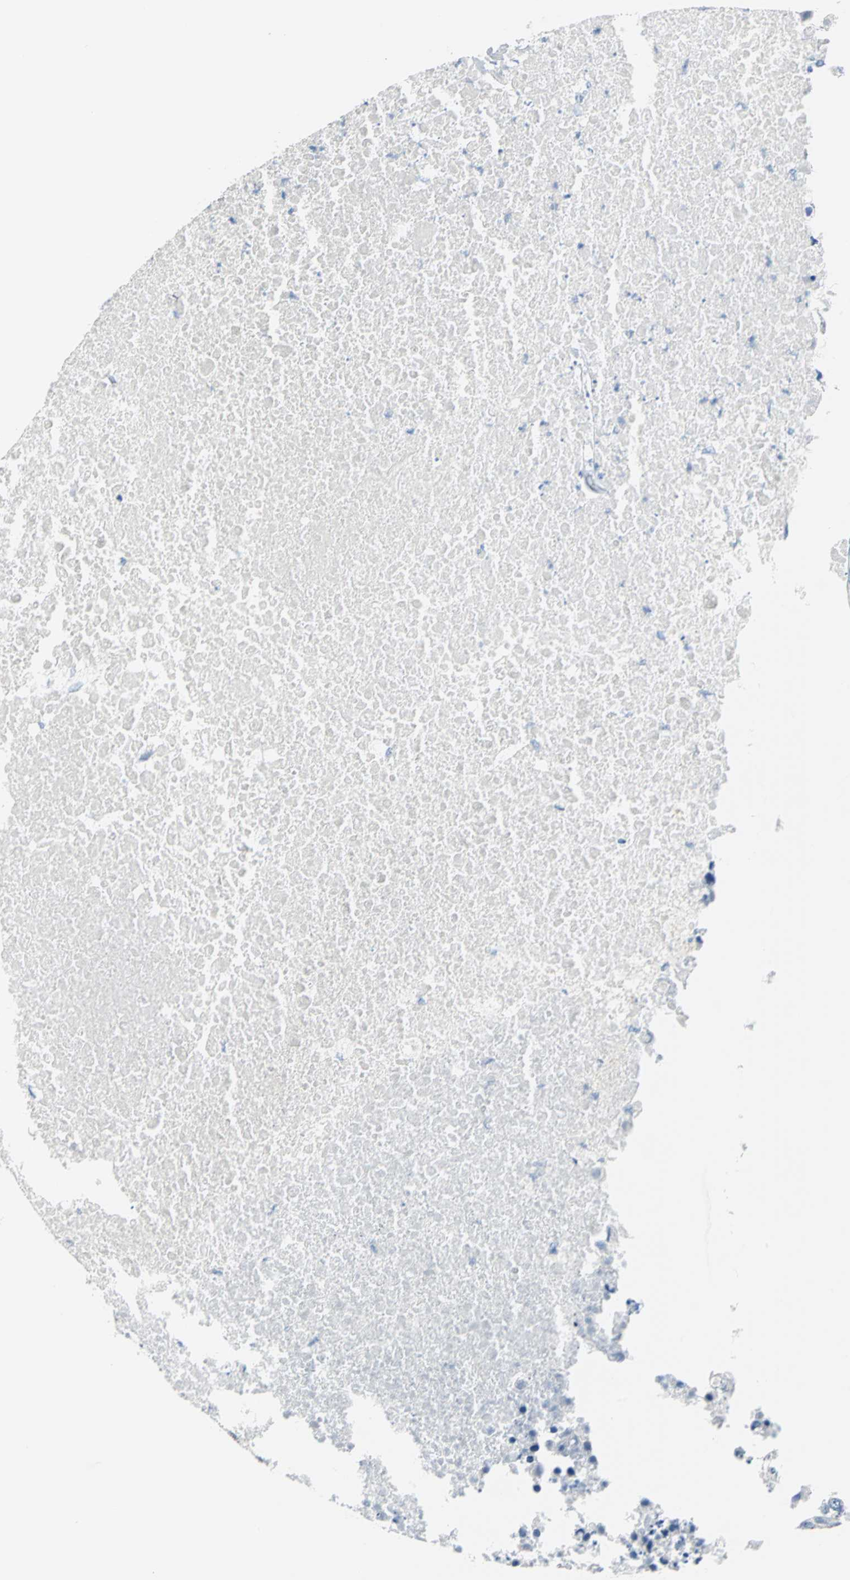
{"staining": {"intensity": "negative", "quantity": "none", "location": "none"}, "tissue": "colorectal cancer", "cell_type": "Tumor cells", "image_type": "cancer", "snomed": [{"axis": "morphology", "description": "Adenocarcinoma, NOS"}, {"axis": "topography", "description": "Colon"}], "caption": "A micrograph of human colorectal cancer (adenocarcinoma) is negative for staining in tumor cells.", "gene": "MCM3", "patient": {"sex": "male", "age": 71}}